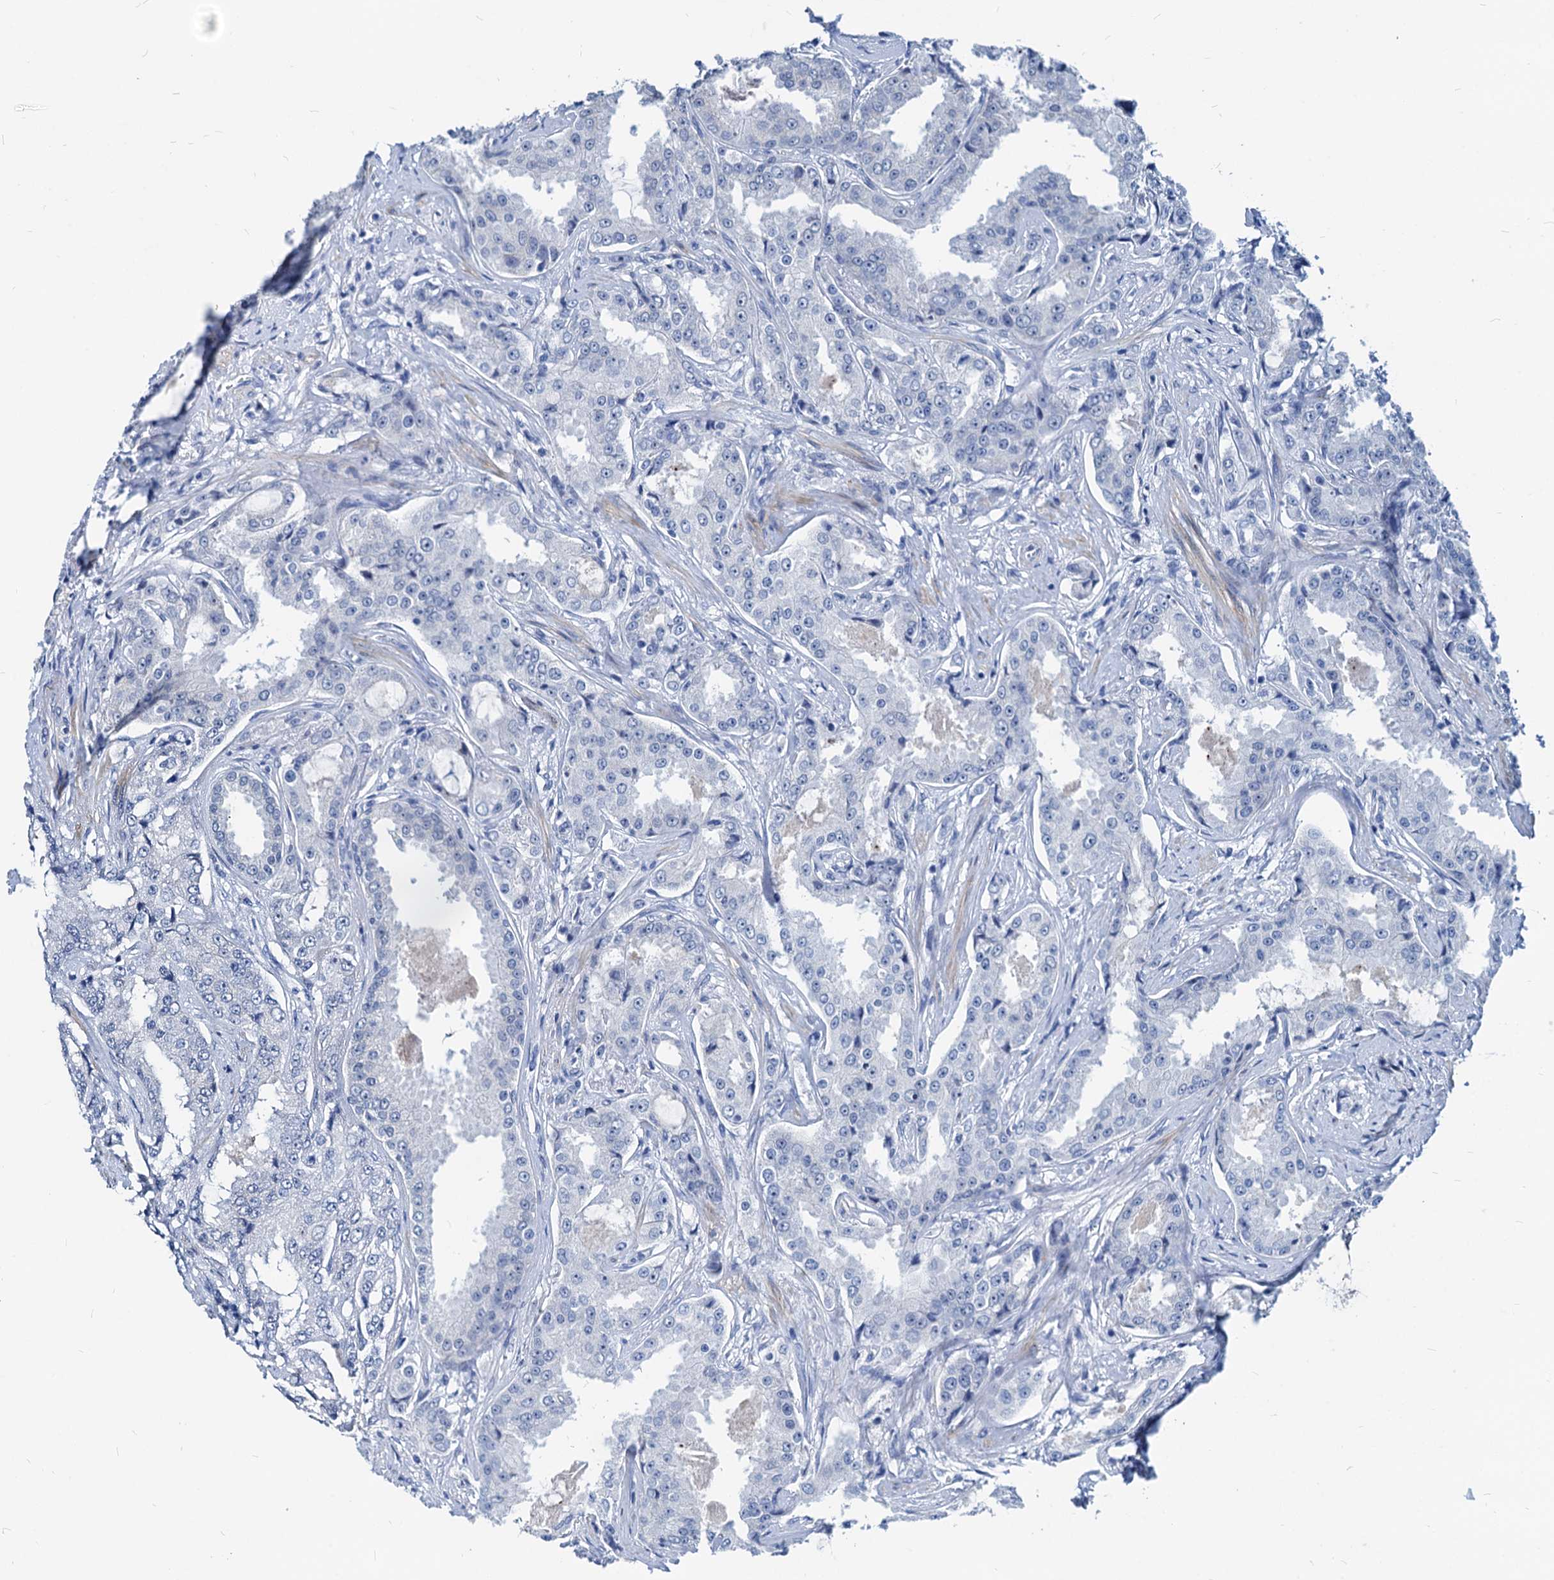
{"staining": {"intensity": "negative", "quantity": "none", "location": "none"}, "tissue": "prostate cancer", "cell_type": "Tumor cells", "image_type": "cancer", "snomed": [{"axis": "morphology", "description": "Adenocarcinoma, High grade"}, {"axis": "topography", "description": "Prostate"}], "caption": "DAB immunohistochemical staining of human adenocarcinoma (high-grade) (prostate) demonstrates no significant expression in tumor cells.", "gene": "HSF2", "patient": {"sex": "male", "age": 73}}